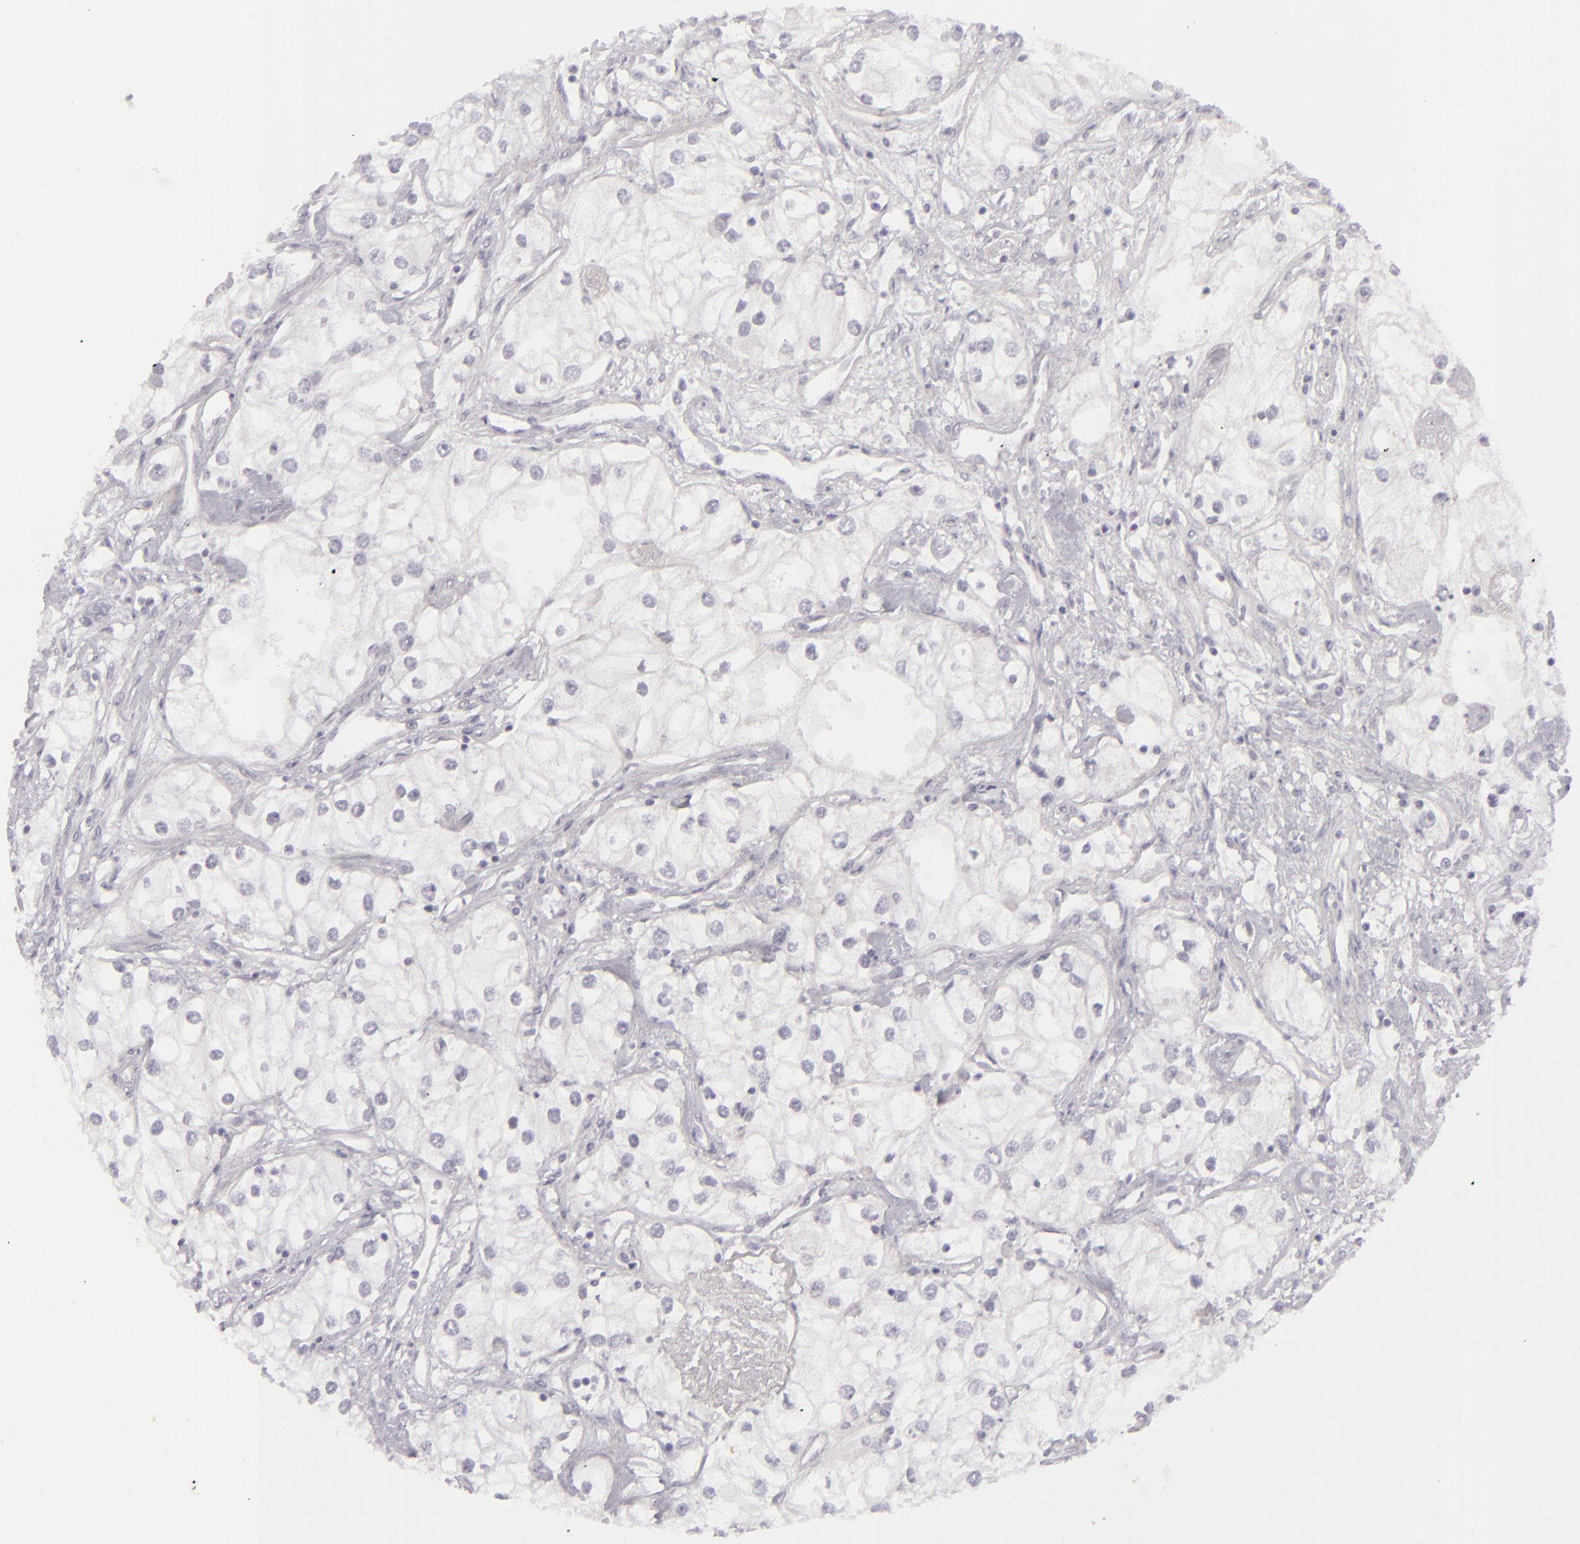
{"staining": {"intensity": "negative", "quantity": "none", "location": "none"}, "tissue": "renal cancer", "cell_type": "Tumor cells", "image_type": "cancer", "snomed": [{"axis": "morphology", "description": "Adenocarcinoma, NOS"}, {"axis": "topography", "description": "Kidney"}], "caption": "Immunohistochemistry (IHC) image of neoplastic tissue: renal adenocarcinoma stained with DAB (3,3'-diaminobenzidine) displays no significant protein positivity in tumor cells.", "gene": "CDX2", "patient": {"sex": "male", "age": 57}}